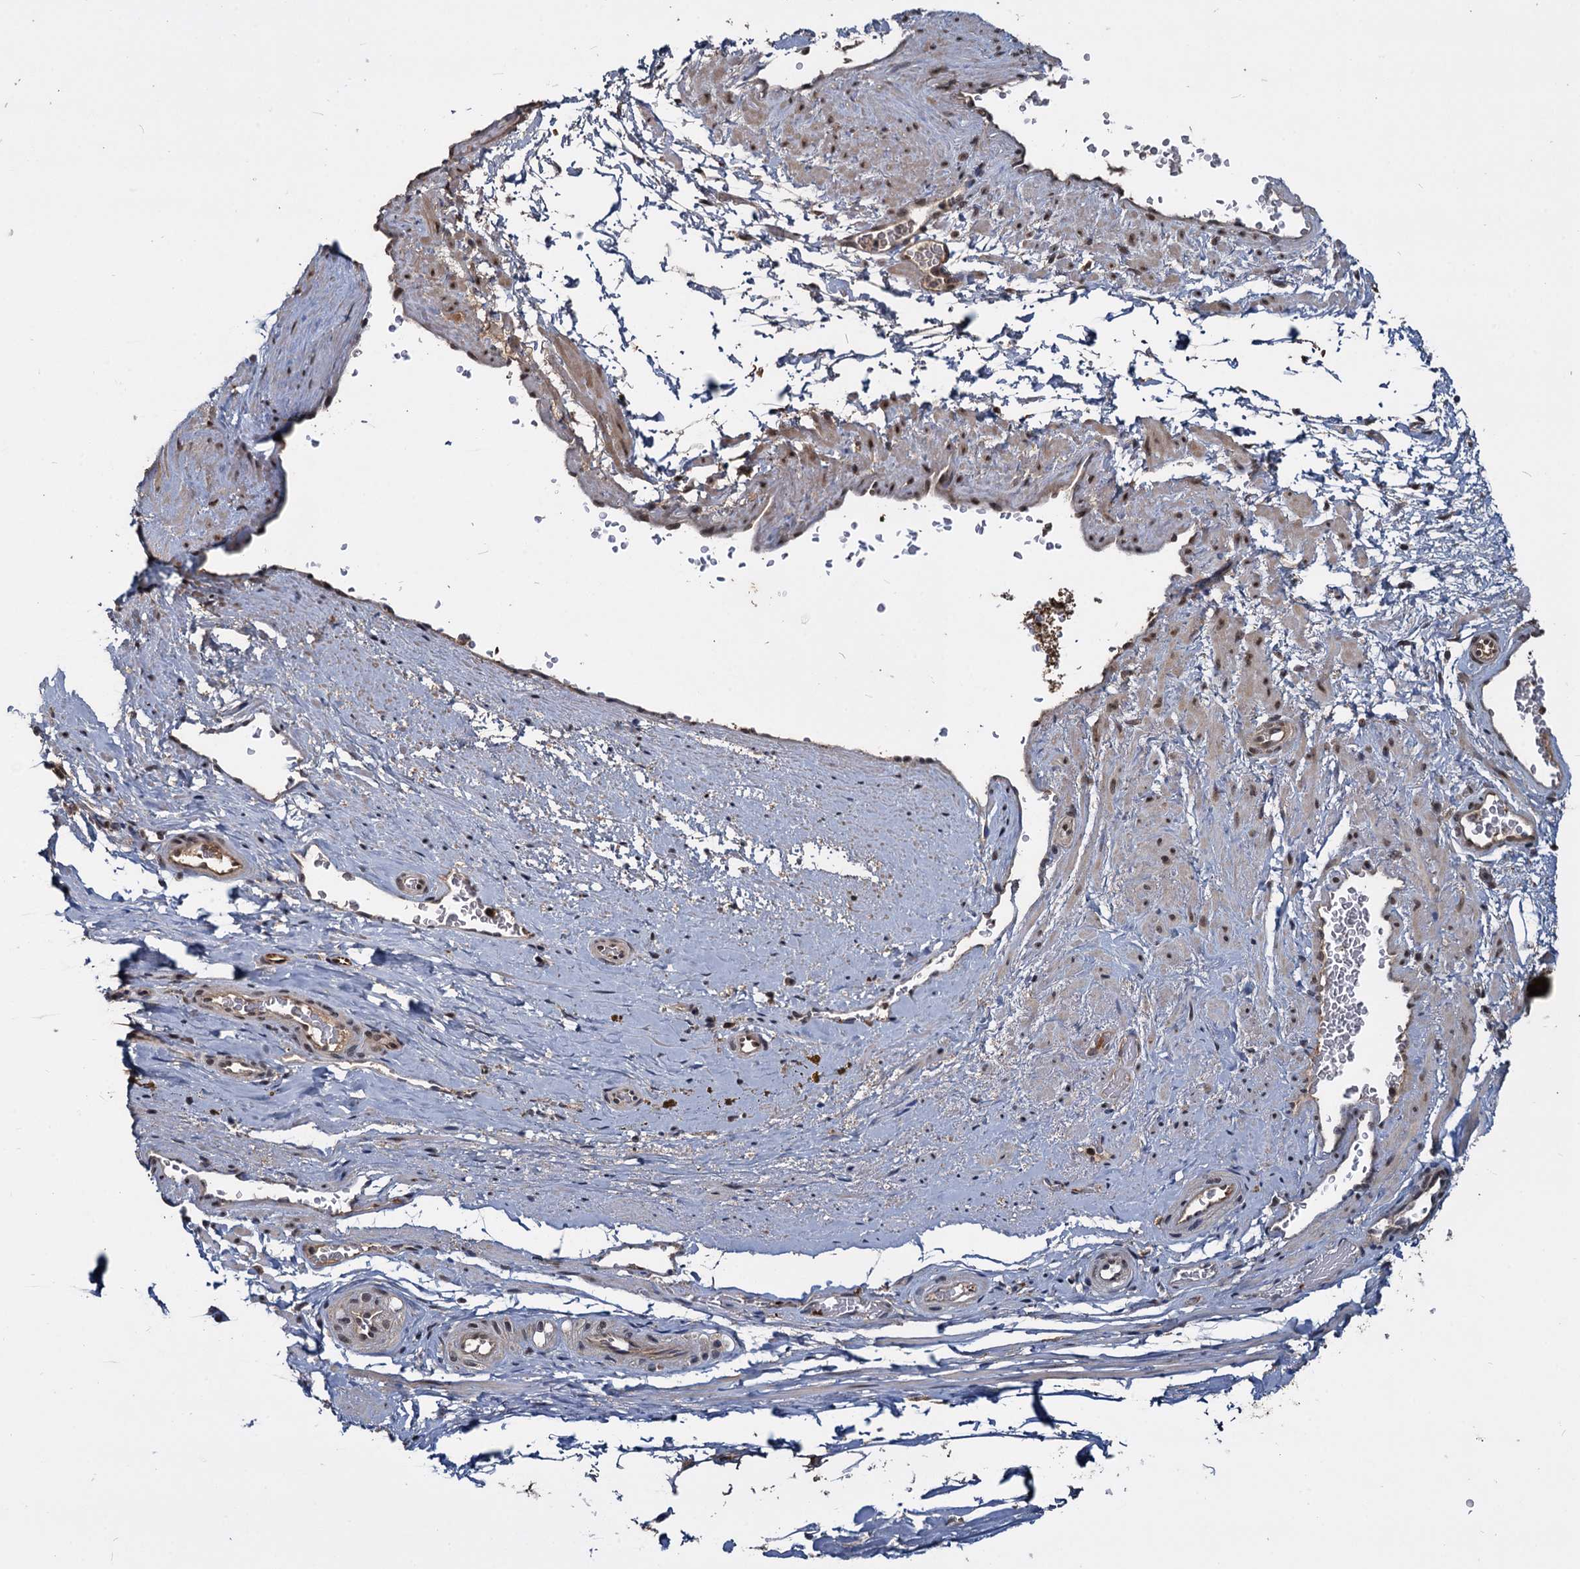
{"staining": {"intensity": "moderate", "quantity": ">75%", "location": "nuclear"}, "tissue": "soft tissue", "cell_type": "Fibroblasts", "image_type": "normal", "snomed": [{"axis": "morphology", "description": "Normal tissue, NOS"}, {"axis": "morphology", "description": "Adenocarcinoma, Low grade"}, {"axis": "topography", "description": "Prostate"}, {"axis": "topography", "description": "Peripheral nerve tissue"}], "caption": "This is a micrograph of immunohistochemistry (IHC) staining of benign soft tissue, which shows moderate staining in the nuclear of fibroblasts.", "gene": "FAM216B", "patient": {"sex": "male", "age": 63}}